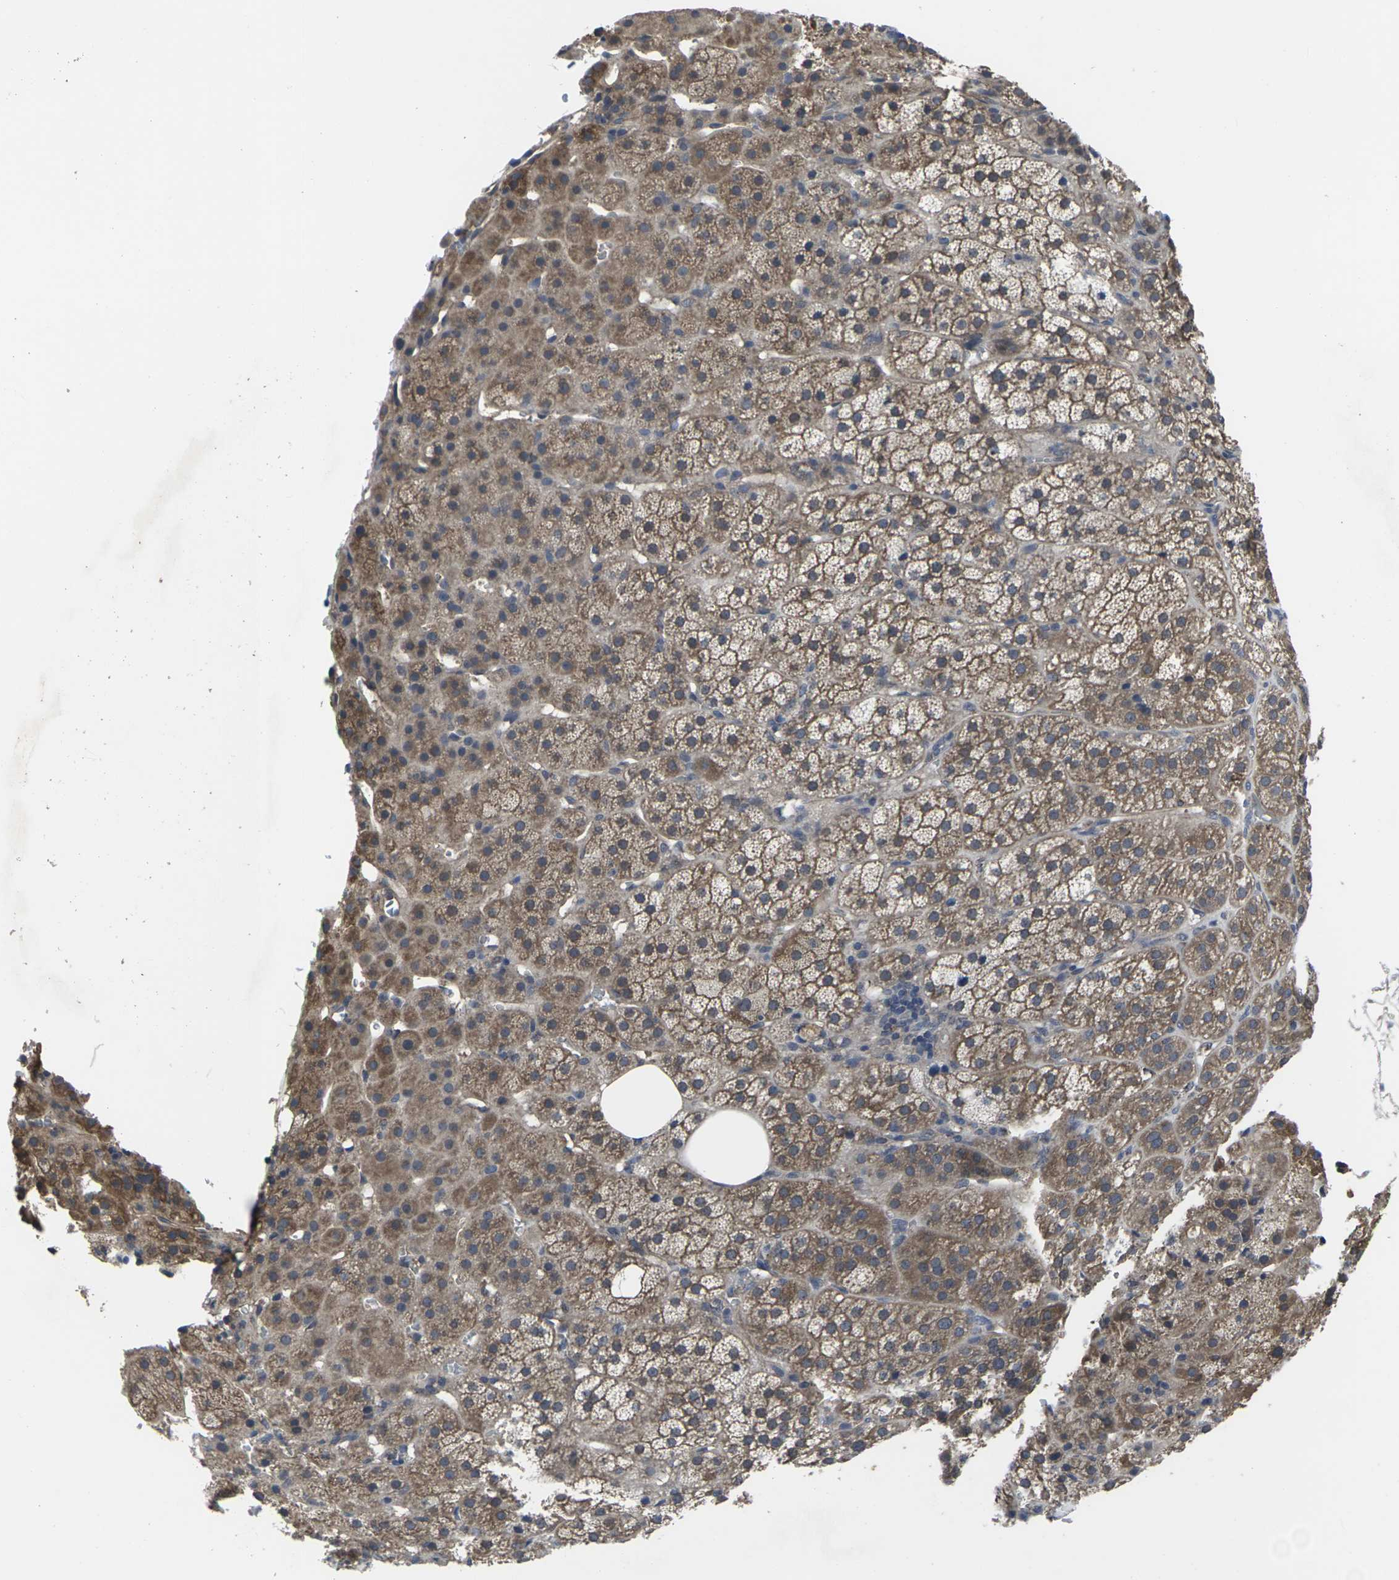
{"staining": {"intensity": "moderate", "quantity": ">75%", "location": "cytoplasmic/membranous"}, "tissue": "adrenal gland", "cell_type": "Glandular cells", "image_type": "normal", "snomed": [{"axis": "morphology", "description": "Normal tissue, NOS"}, {"axis": "topography", "description": "Adrenal gland"}], "caption": "IHC (DAB (3,3'-diaminobenzidine)) staining of benign adrenal gland reveals moderate cytoplasmic/membranous protein staining in approximately >75% of glandular cells.", "gene": "MAPKAPK2", "patient": {"sex": "female", "age": 57}}